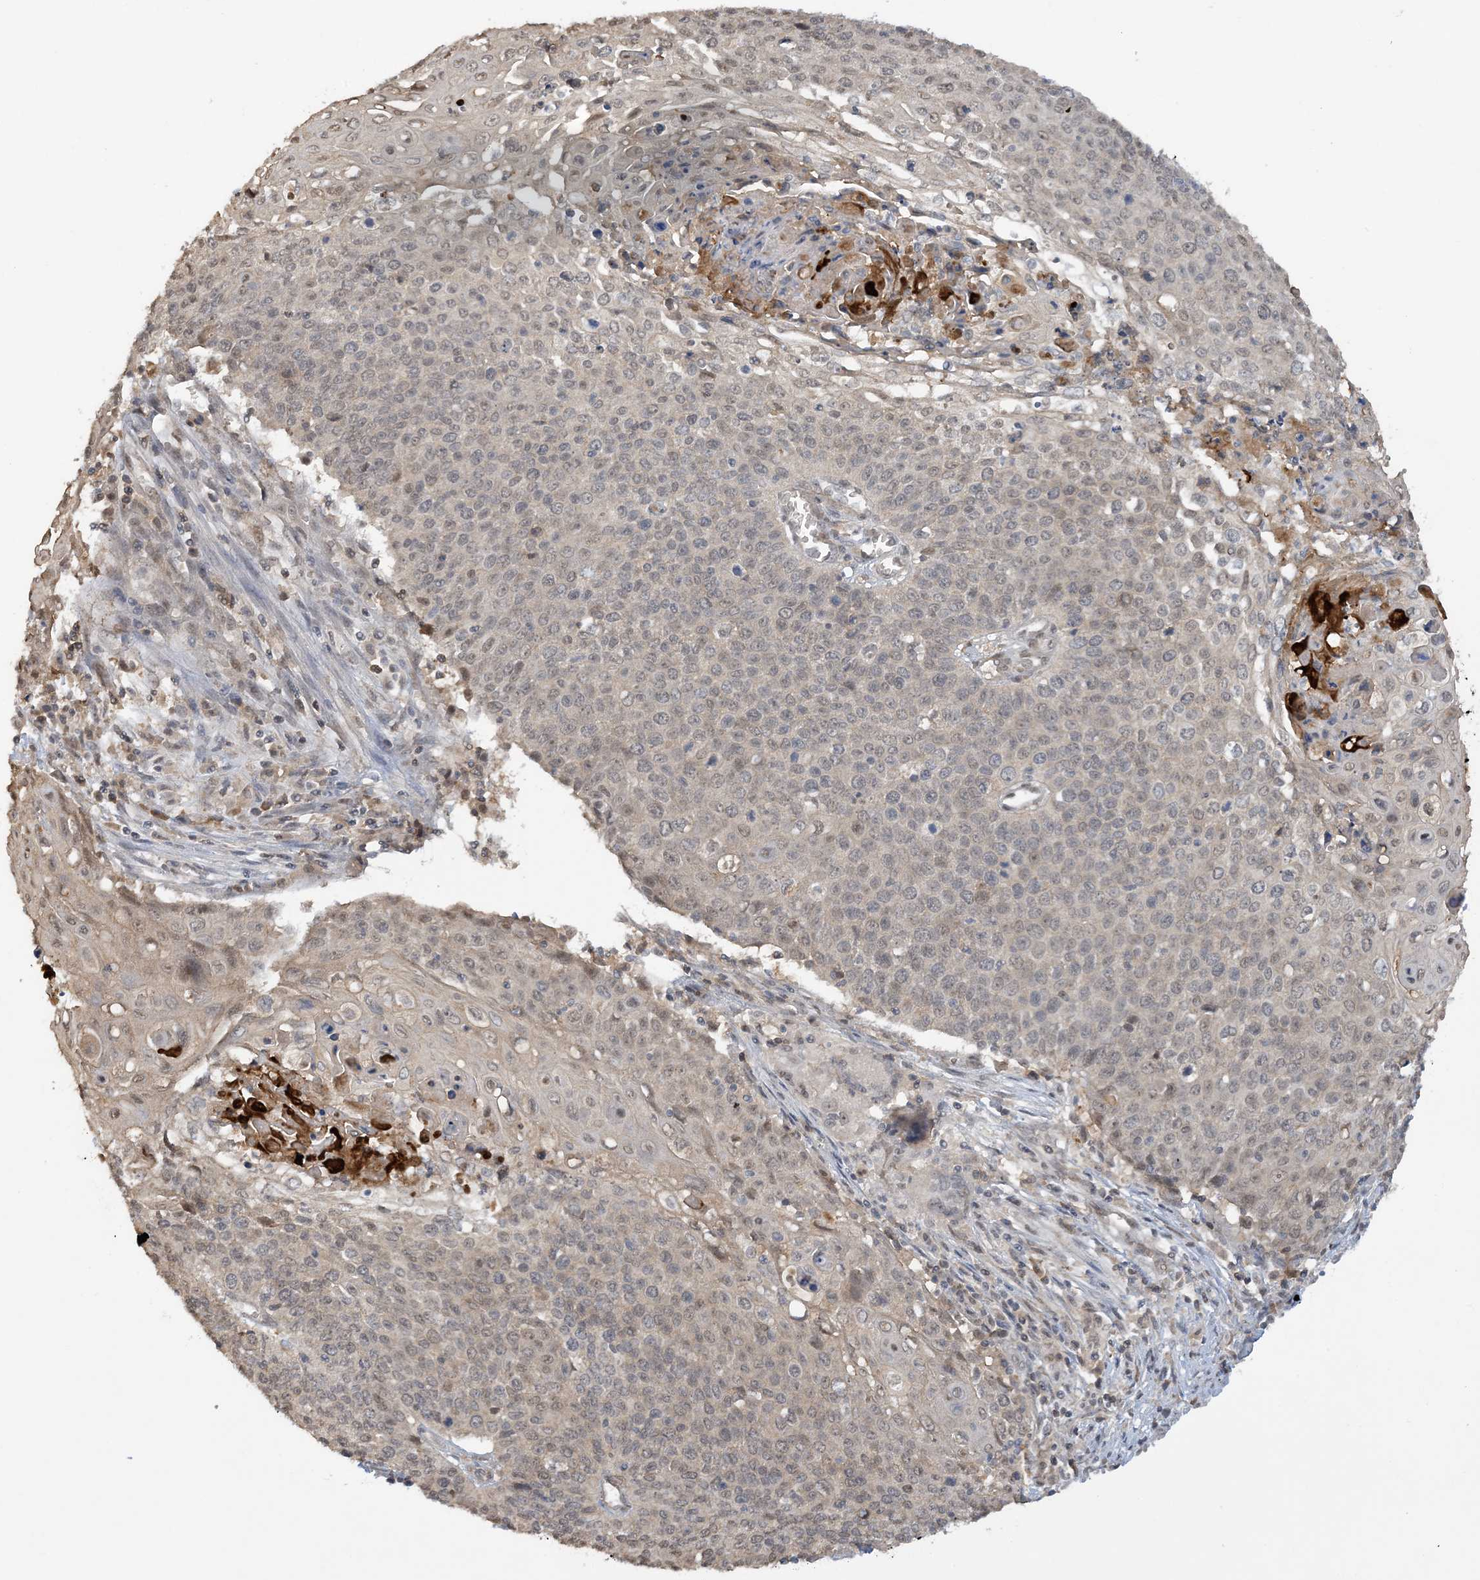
{"staining": {"intensity": "weak", "quantity": "25%-75%", "location": "nuclear"}, "tissue": "cervical cancer", "cell_type": "Tumor cells", "image_type": "cancer", "snomed": [{"axis": "morphology", "description": "Squamous cell carcinoma, NOS"}, {"axis": "topography", "description": "Cervix"}], "caption": "Squamous cell carcinoma (cervical) stained with a protein marker reveals weak staining in tumor cells.", "gene": "UBE2E1", "patient": {"sex": "female", "age": 39}}